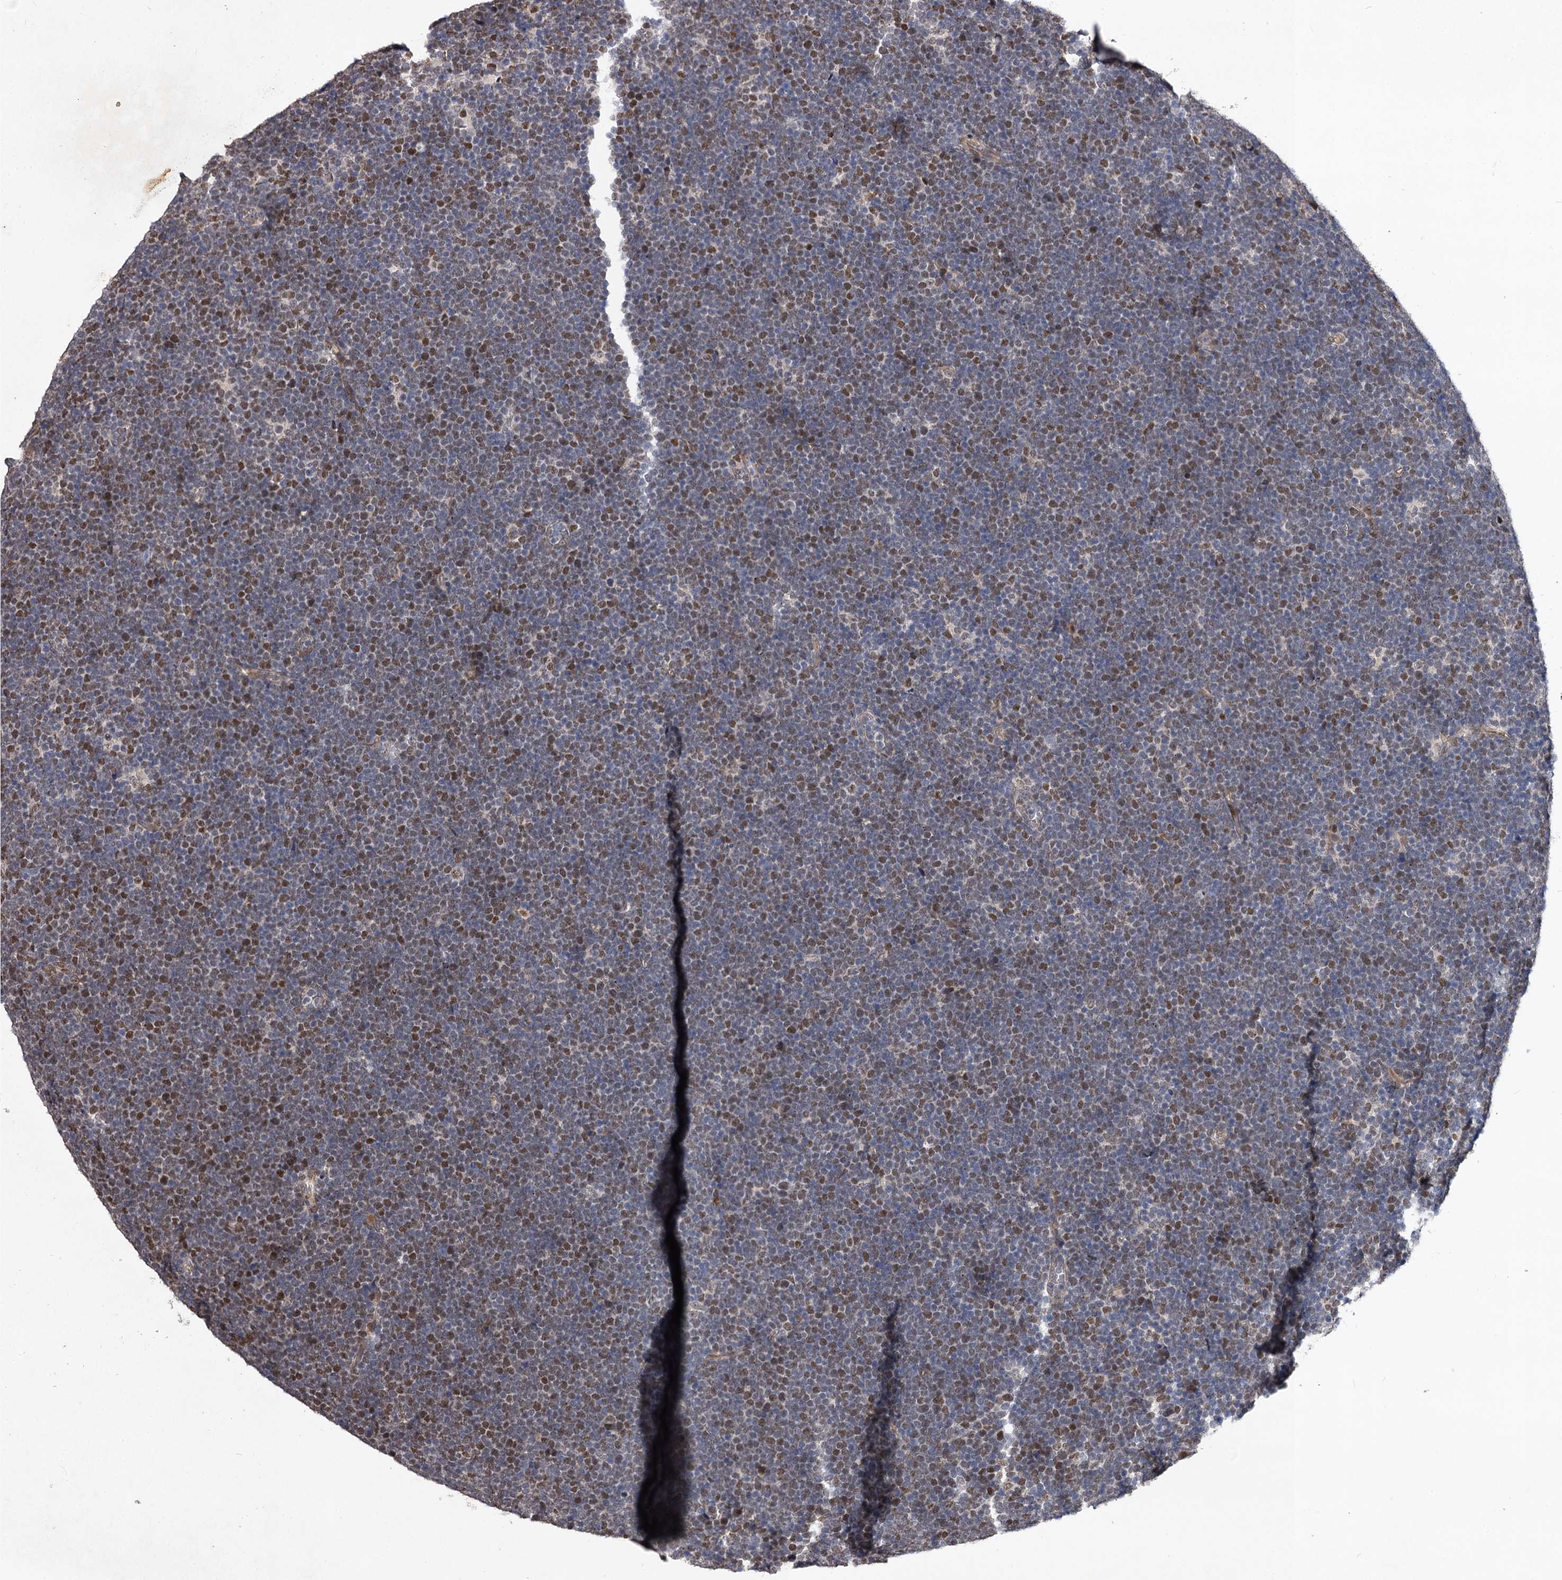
{"staining": {"intensity": "moderate", "quantity": "25%-75%", "location": "nuclear"}, "tissue": "lymphoma", "cell_type": "Tumor cells", "image_type": "cancer", "snomed": [{"axis": "morphology", "description": "Malignant lymphoma, non-Hodgkin's type, High grade"}, {"axis": "topography", "description": "Lymph node"}], "caption": "High-magnification brightfield microscopy of lymphoma stained with DAB (3,3'-diaminobenzidine) (brown) and counterstained with hematoxylin (blue). tumor cells exhibit moderate nuclear expression is seen in approximately25%-75% of cells.", "gene": "RNF44", "patient": {"sex": "male", "age": 13}}